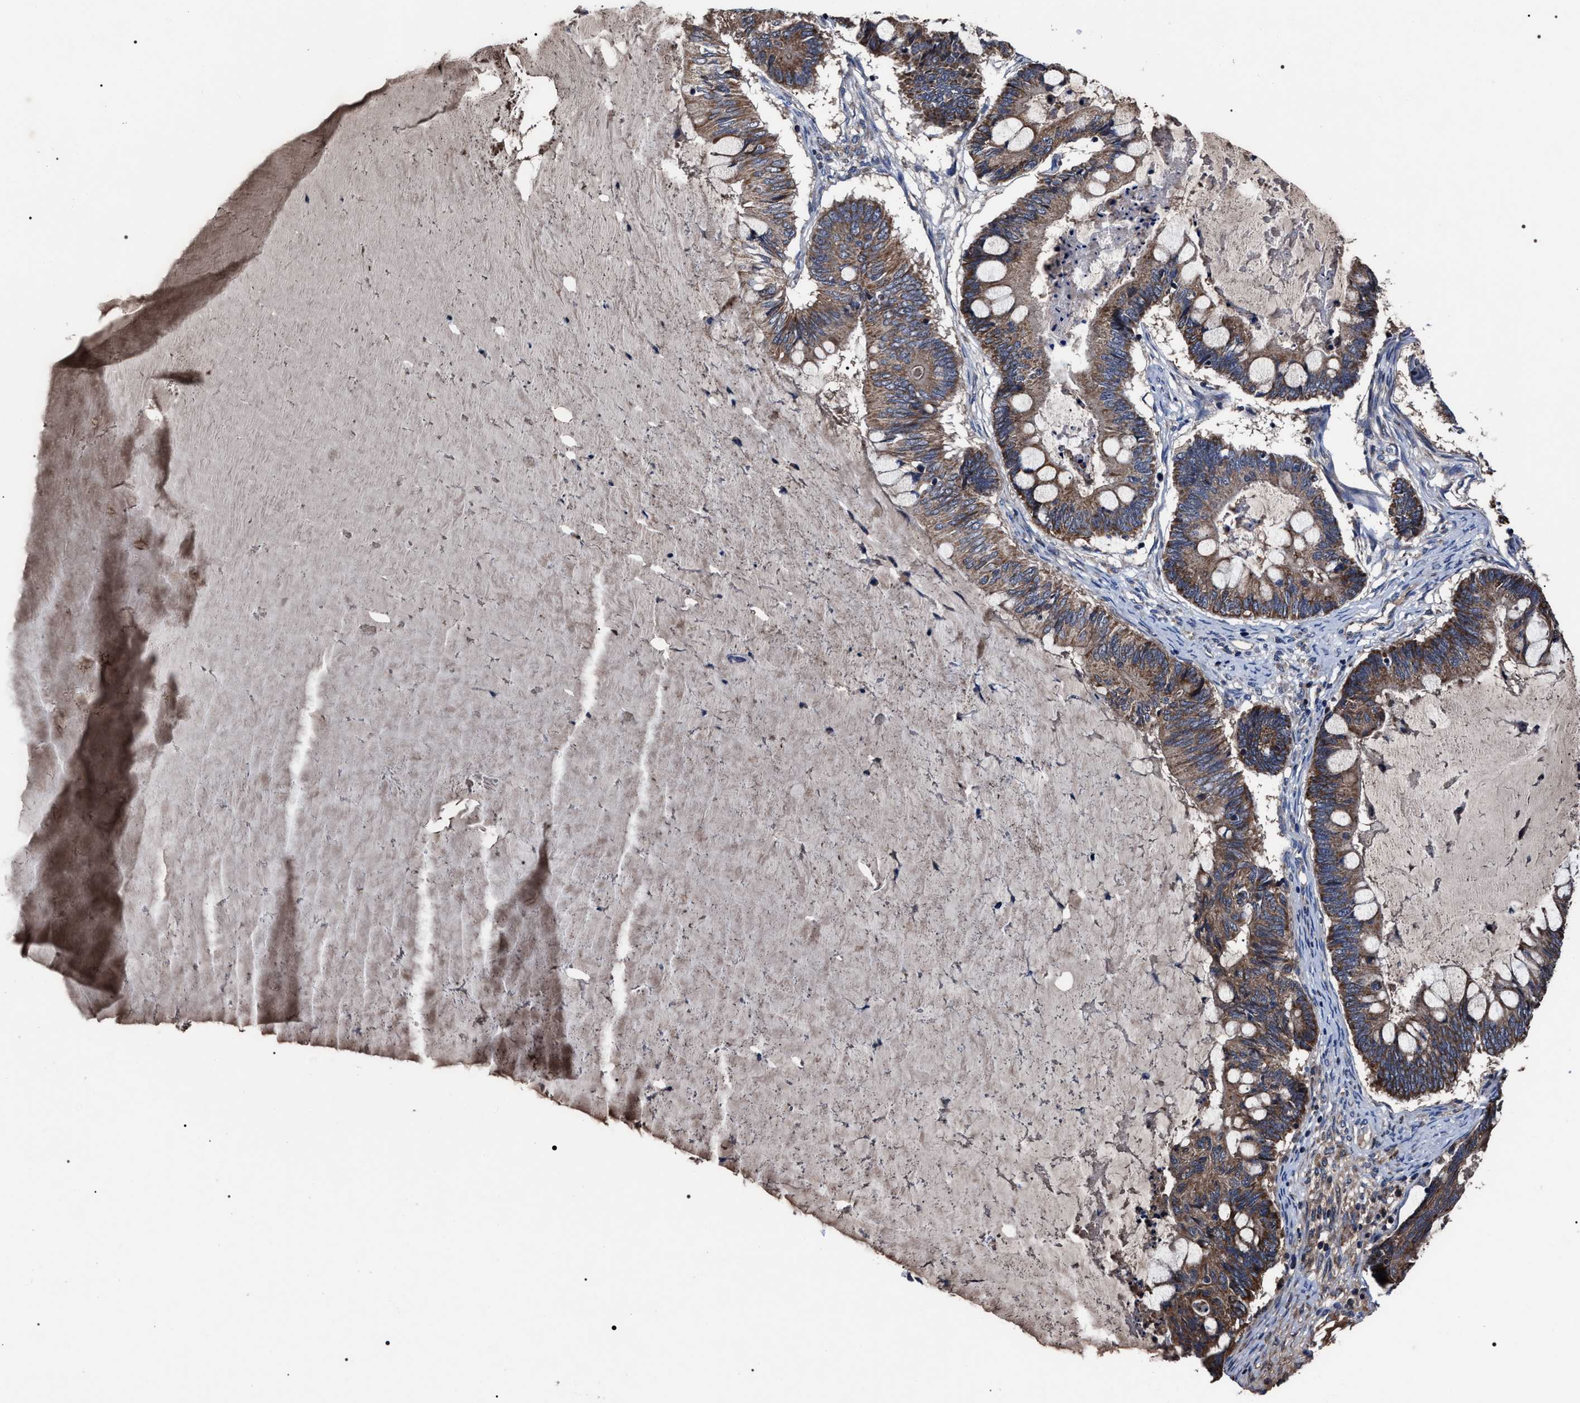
{"staining": {"intensity": "moderate", "quantity": ">75%", "location": "cytoplasmic/membranous"}, "tissue": "ovarian cancer", "cell_type": "Tumor cells", "image_type": "cancer", "snomed": [{"axis": "morphology", "description": "Cystadenocarcinoma, mucinous, NOS"}, {"axis": "topography", "description": "Ovary"}], "caption": "An image showing moderate cytoplasmic/membranous staining in approximately >75% of tumor cells in ovarian cancer (mucinous cystadenocarcinoma), as visualized by brown immunohistochemical staining.", "gene": "MACC1", "patient": {"sex": "female", "age": 61}}